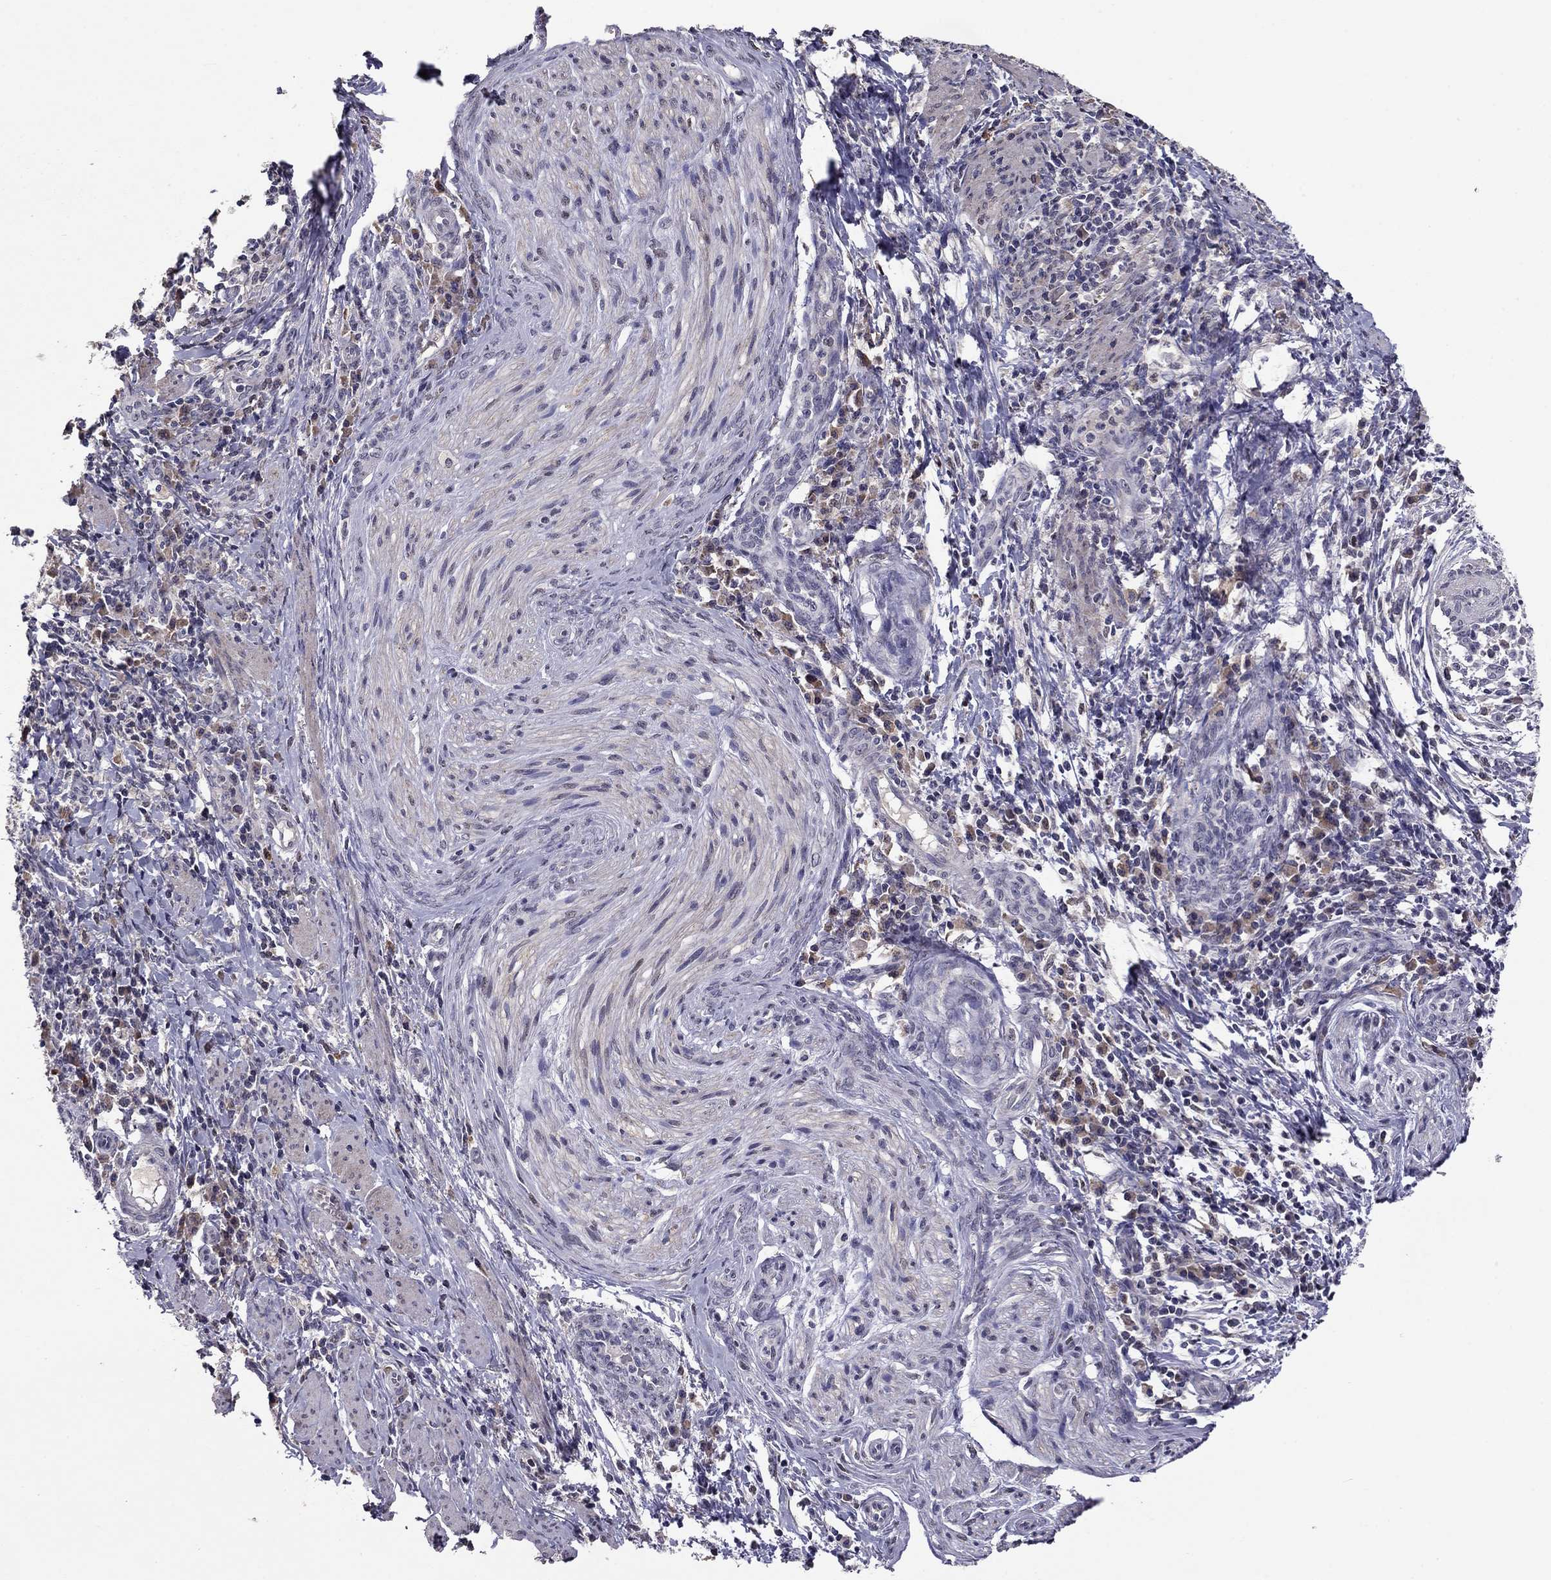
{"staining": {"intensity": "negative", "quantity": "none", "location": "none"}, "tissue": "cervical cancer", "cell_type": "Tumor cells", "image_type": "cancer", "snomed": [{"axis": "morphology", "description": "Squamous cell carcinoma, NOS"}, {"axis": "topography", "description": "Cervix"}], "caption": "Immunohistochemistry (IHC) micrograph of cervical cancer stained for a protein (brown), which shows no positivity in tumor cells.", "gene": "HCN1", "patient": {"sex": "female", "age": 26}}